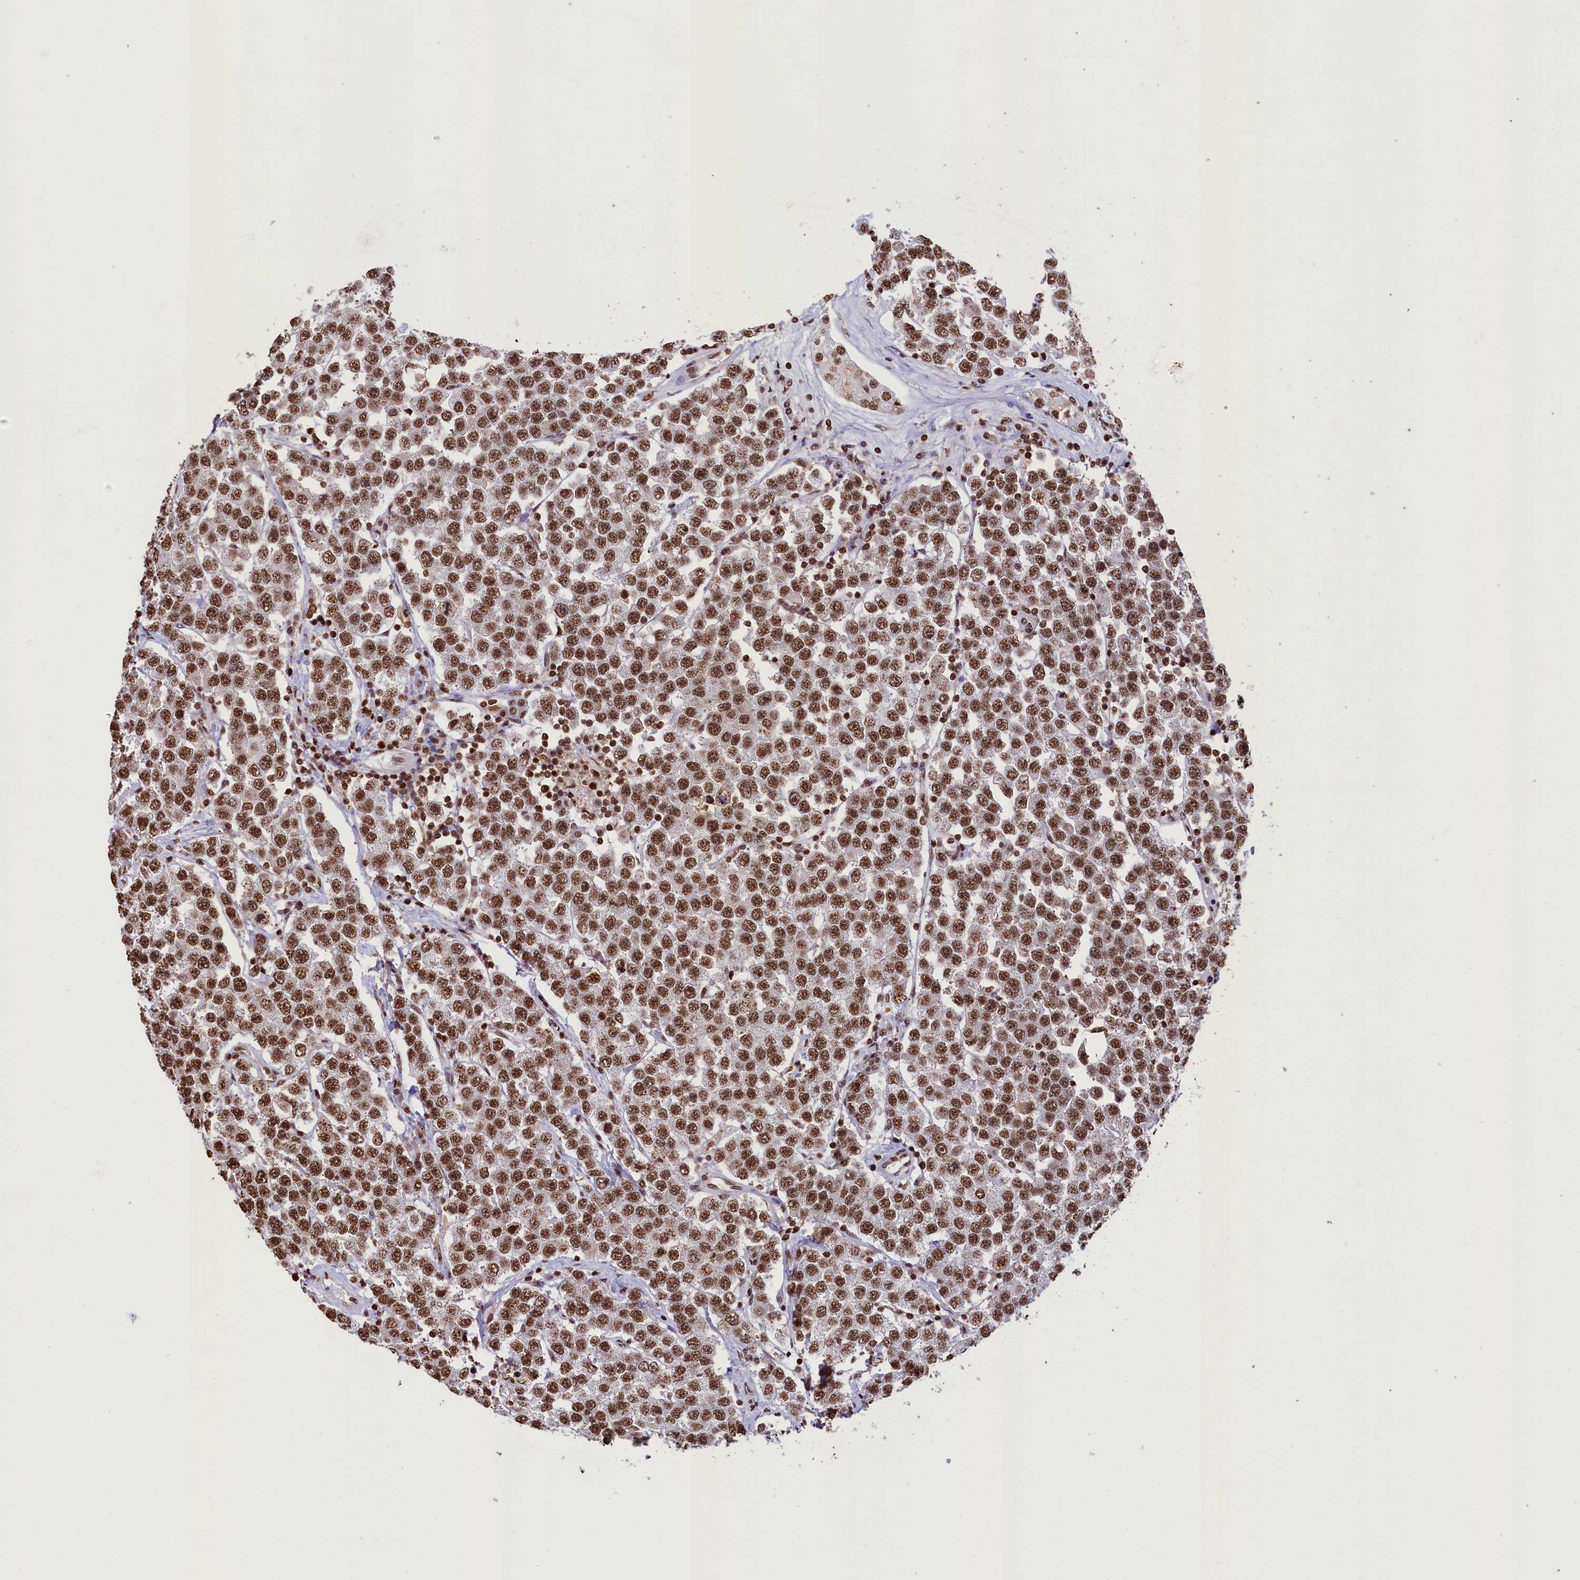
{"staining": {"intensity": "strong", "quantity": ">75%", "location": "nuclear"}, "tissue": "testis cancer", "cell_type": "Tumor cells", "image_type": "cancer", "snomed": [{"axis": "morphology", "description": "Seminoma, NOS"}, {"axis": "topography", "description": "Testis"}], "caption": "A brown stain highlights strong nuclear staining of a protein in testis cancer (seminoma) tumor cells.", "gene": "SNRPD2", "patient": {"sex": "male", "age": 28}}